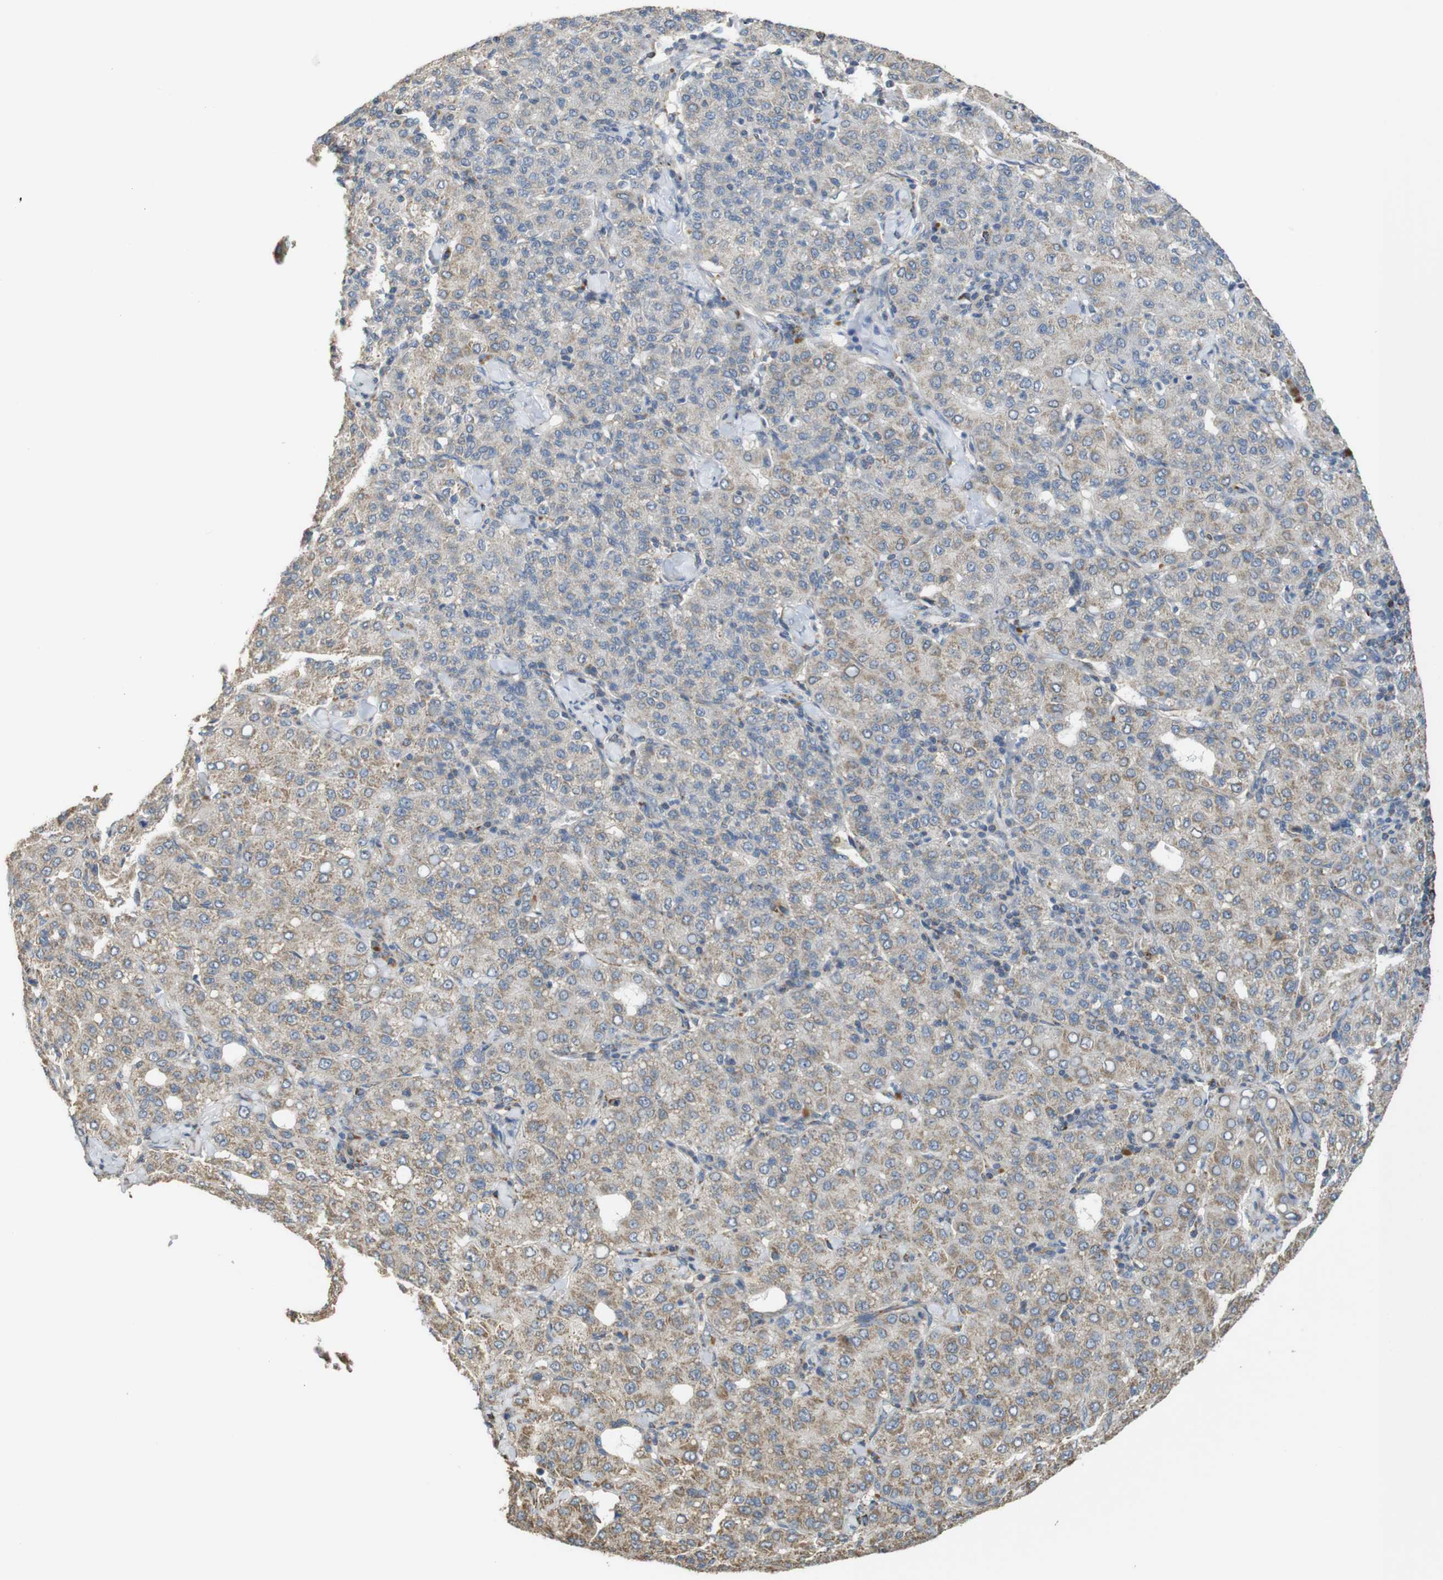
{"staining": {"intensity": "moderate", "quantity": "25%-75%", "location": "cytoplasmic/membranous"}, "tissue": "liver cancer", "cell_type": "Tumor cells", "image_type": "cancer", "snomed": [{"axis": "morphology", "description": "Carcinoma, Hepatocellular, NOS"}, {"axis": "topography", "description": "Liver"}], "caption": "Immunohistochemistry histopathology image of liver hepatocellular carcinoma stained for a protein (brown), which displays medium levels of moderate cytoplasmic/membranous expression in about 25%-75% of tumor cells.", "gene": "CALHM2", "patient": {"sex": "male", "age": 65}}